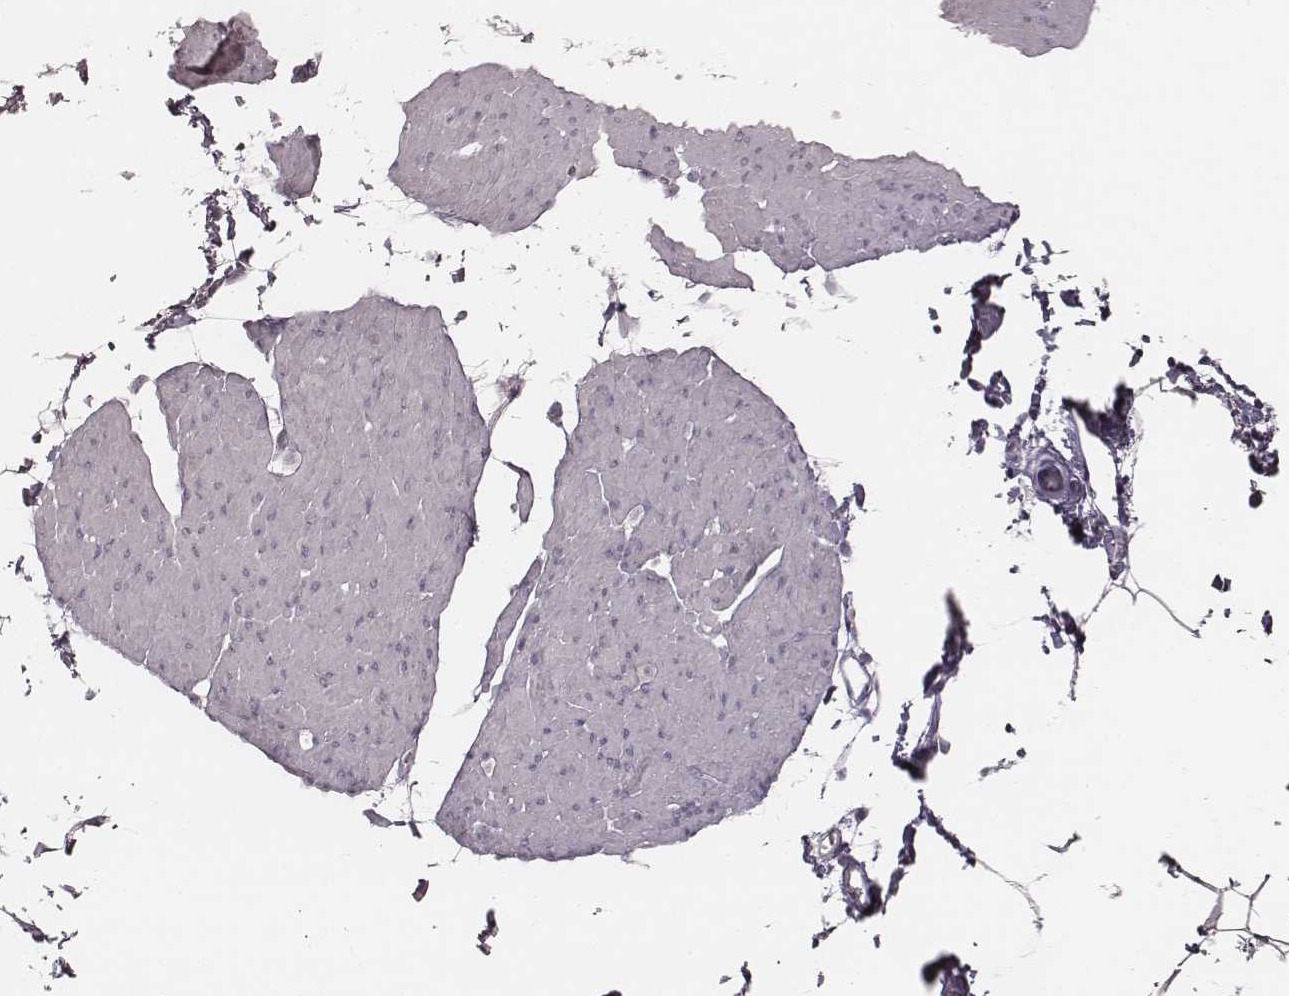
{"staining": {"intensity": "negative", "quantity": "none", "location": "none"}, "tissue": "smooth muscle", "cell_type": "Smooth muscle cells", "image_type": "normal", "snomed": [{"axis": "morphology", "description": "Normal tissue, NOS"}, {"axis": "topography", "description": "Adipose tissue"}, {"axis": "topography", "description": "Smooth muscle"}, {"axis": "topography", "description": "Peripheral nerve tissue"}], "caption": "Immunohistochemistry of normal smooth muscle demonstrates no expression in smooth muscle cells.", "gene": "TDRD5", "patient": {"sex": "male", "age": 83}}